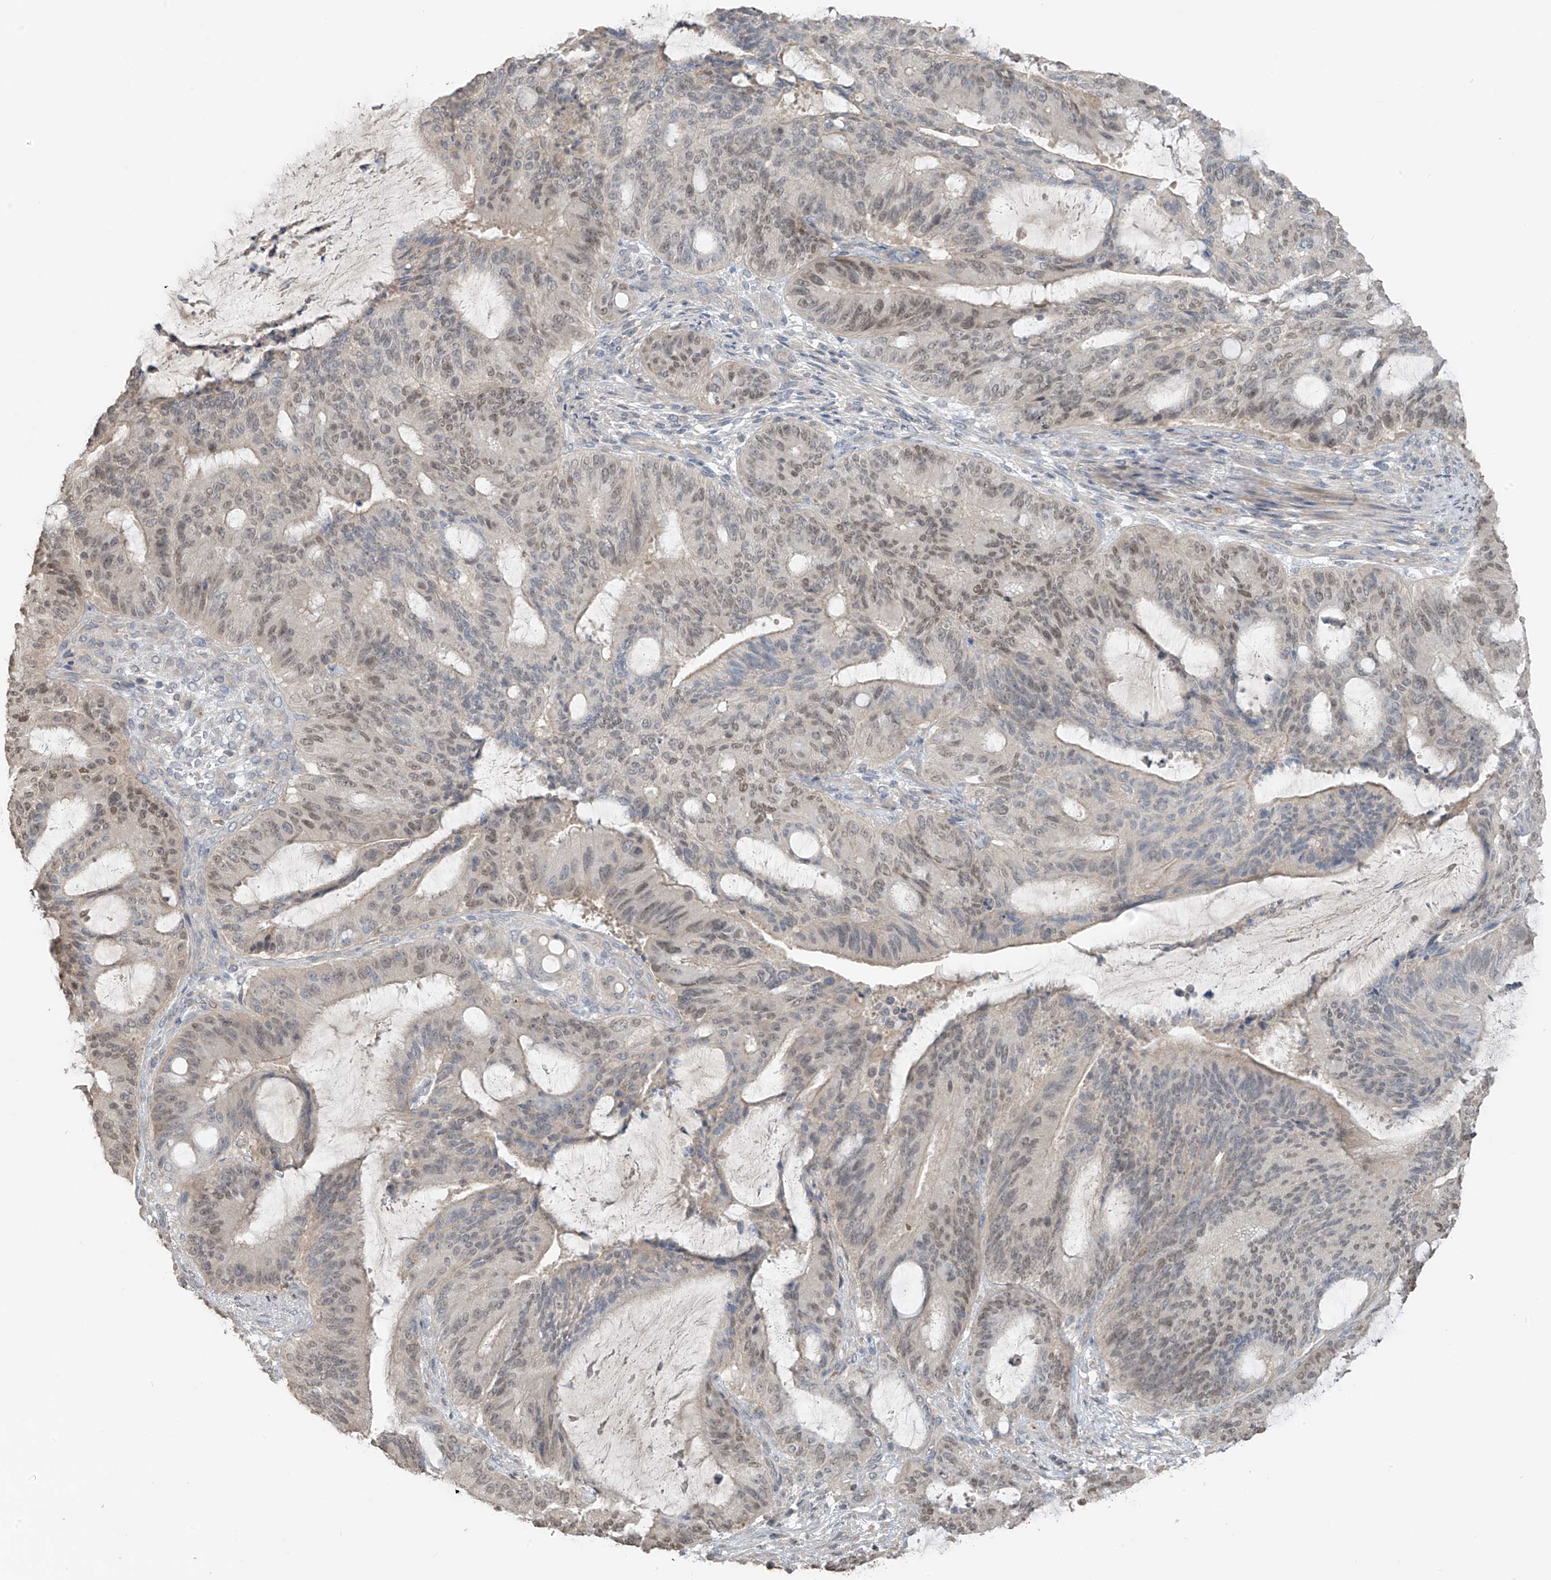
{"staining": {"intensity": "weak", "quantity": "25%-75%", "location": "nuclear"}, "tissue": "liver cancer", "cell_type": "Tumor cells", "image_type": "cancer", "snomed": [{"axis": "morphology", "description": "Normal tissue, NOS"}, {"axis": "morphology", "description": "Cholangiocarcinoma"}, {"axis": "topography", "description": "Liver"}, {"axis": "topography", "description": "Peripheral nerve tissue"}], "caption": "A brown stain labels weak nuclear expression of a protein in liver cholangiocarcinoma tumor cells. The staining was performed using DAB (3,3'-diaminobenzidine), with brown indicating positive protein expression. Nuclei are stained blue with hematoxylin.", "gene": "HOXA11", "patient": {"sex": "female", "age": 73}}